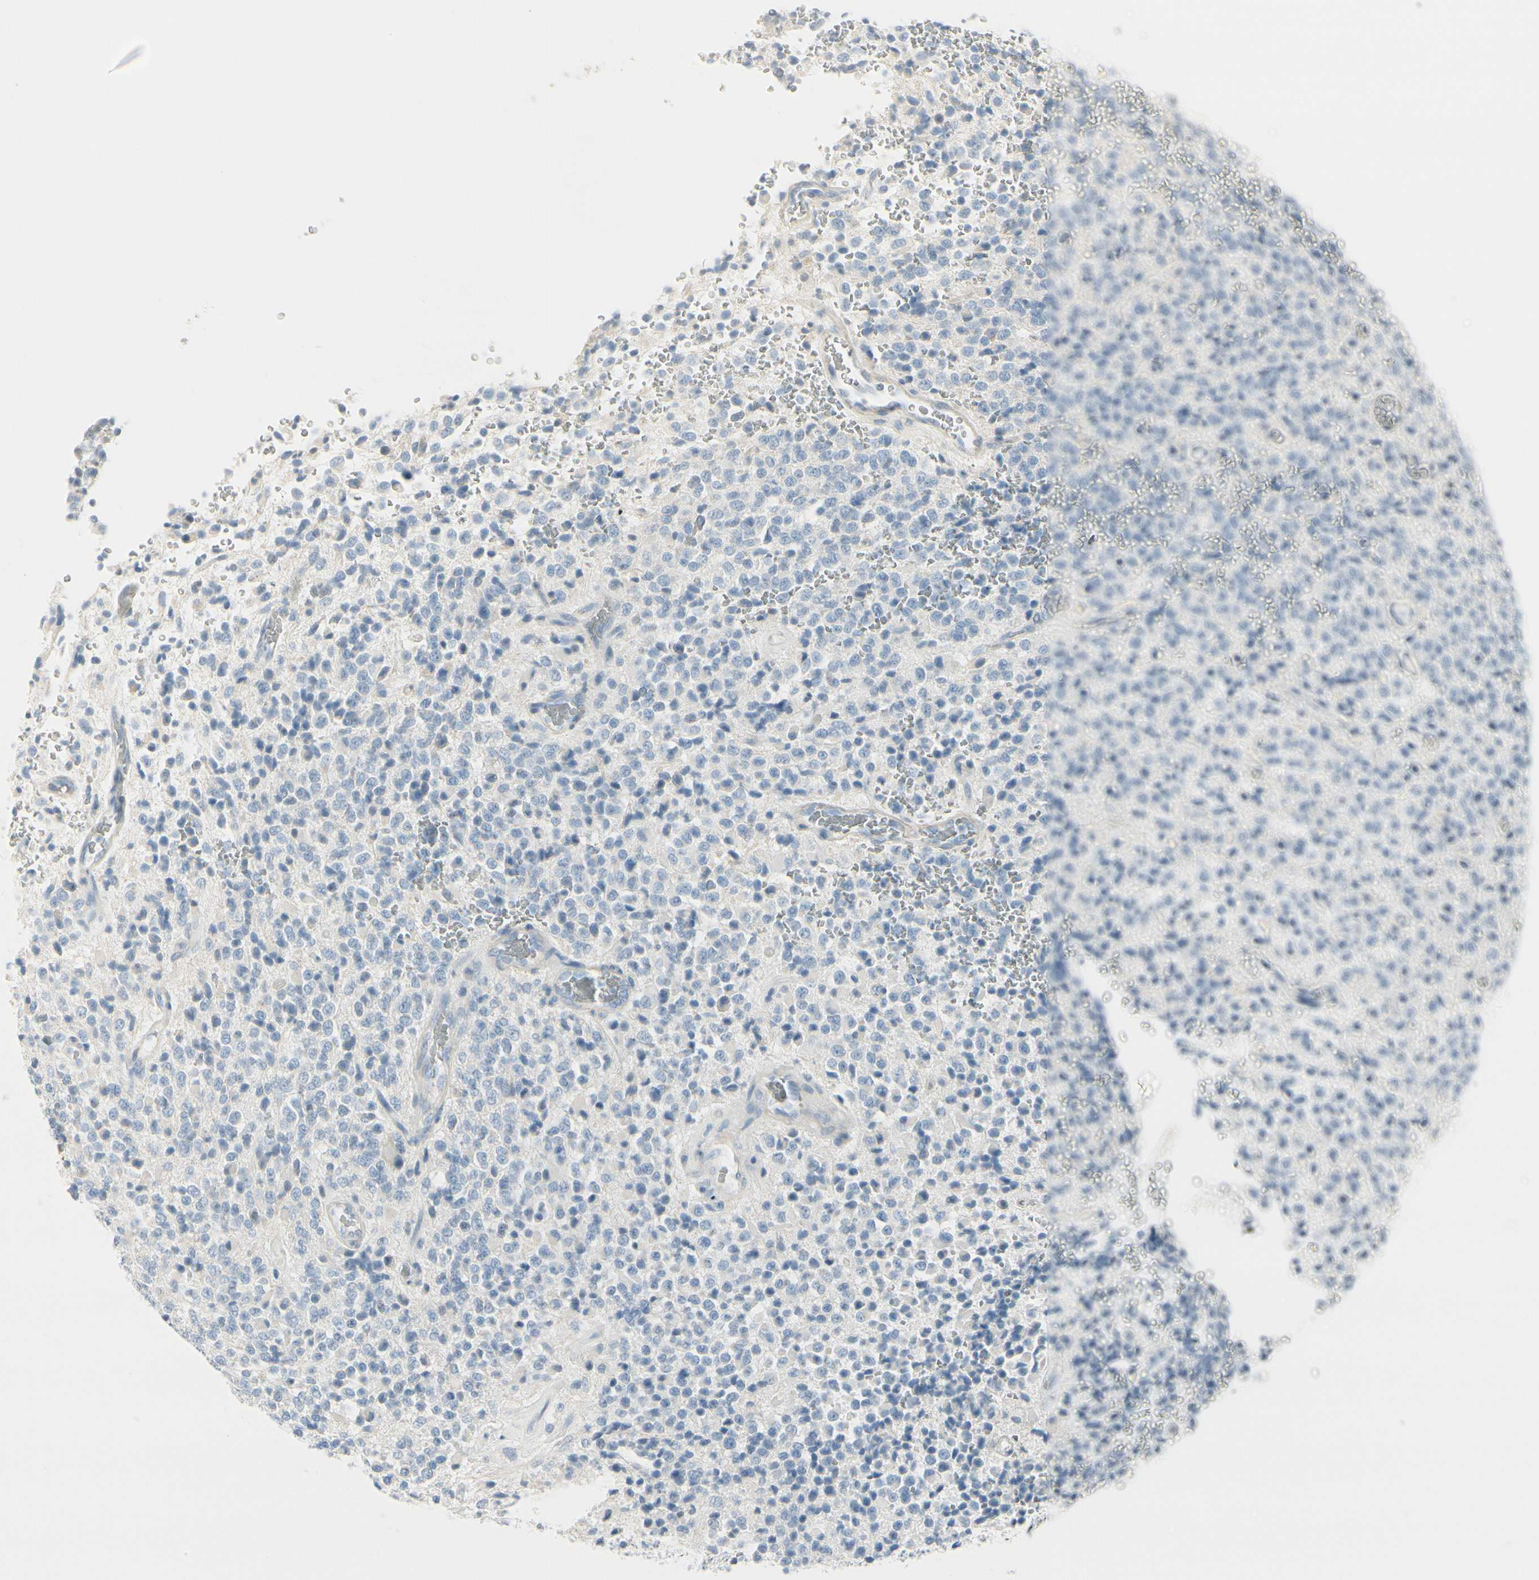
{"staining": {"intensity": "negative", "quantity": "none", "location": "none"}, "tissue": "glioma", "cell_type": "Tumor cells", "image_type": "cancer", "snomed": [{"axis": "morphology", "description": "Glioma, malignant, High grade"}, {"axis": "topography", "description": "pancreas cauda"}], "caption": "Immunohistochemistry (IHC) of malignant high-grade glioma exhibits no positivity in tumor cells.", "gene": "CDHR5", "patient": {"sex": "male", "age": 60}}